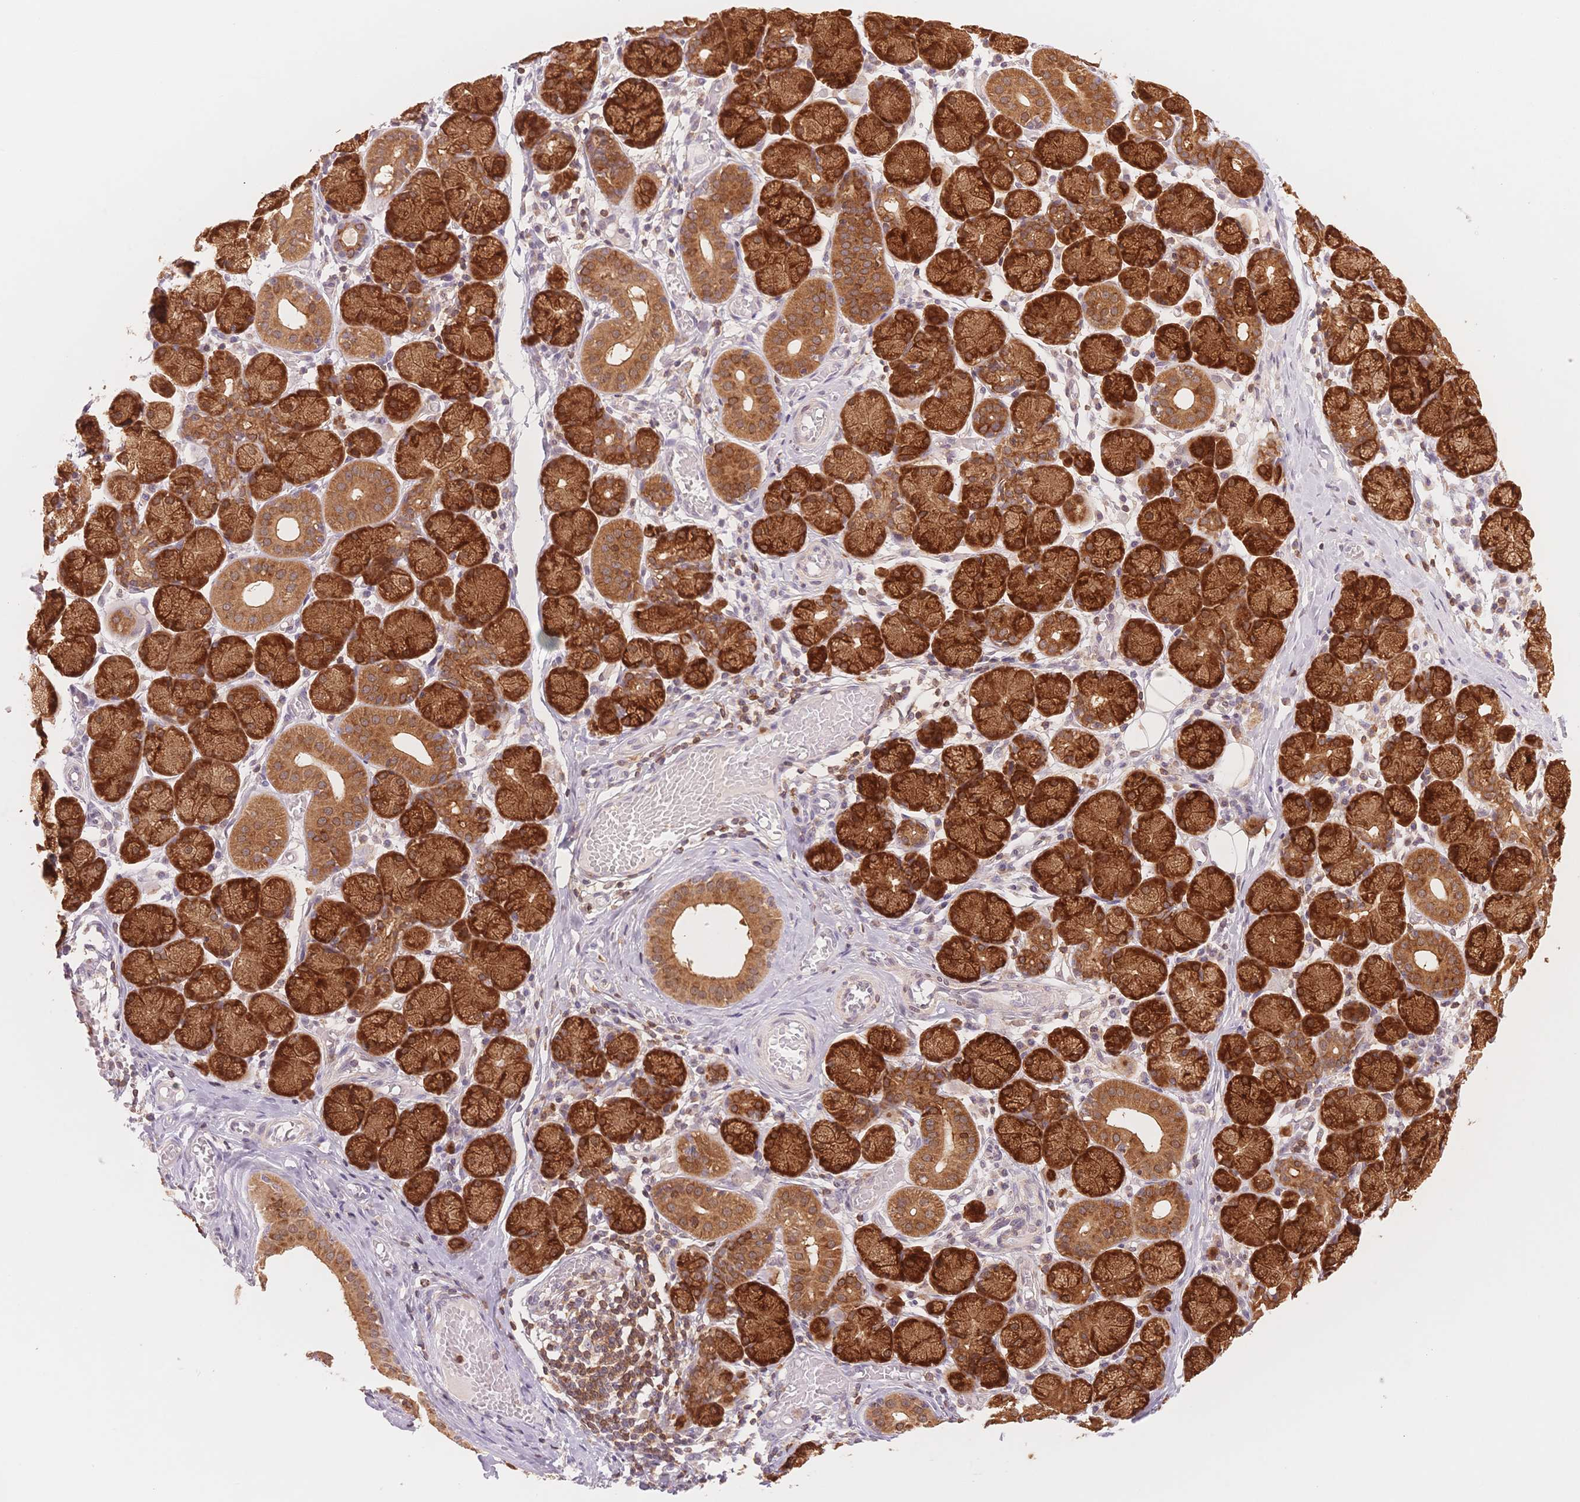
{"staining": {"intensity": "strong", "quantity": ">75%", "location": "cytoplasmic/membranous"}, "tissue": "salivary gland", "cell_type": "Glandular cells", "image_type": "normal", "snomed": [{"axis": "morphology", "description": "Normal tissue, NOS"}, {"axis": "topography", "description": "Salivary gland"}], "caption": "IHC of benign human salivary gland reveals high levels of strong cytoplasmic/membranous positivity in about >75% of glandular cells. (IHC, brightfield microscopy, high magnification).", "gene": "STK39", "patient": {"sex": "female", "age": 24}}